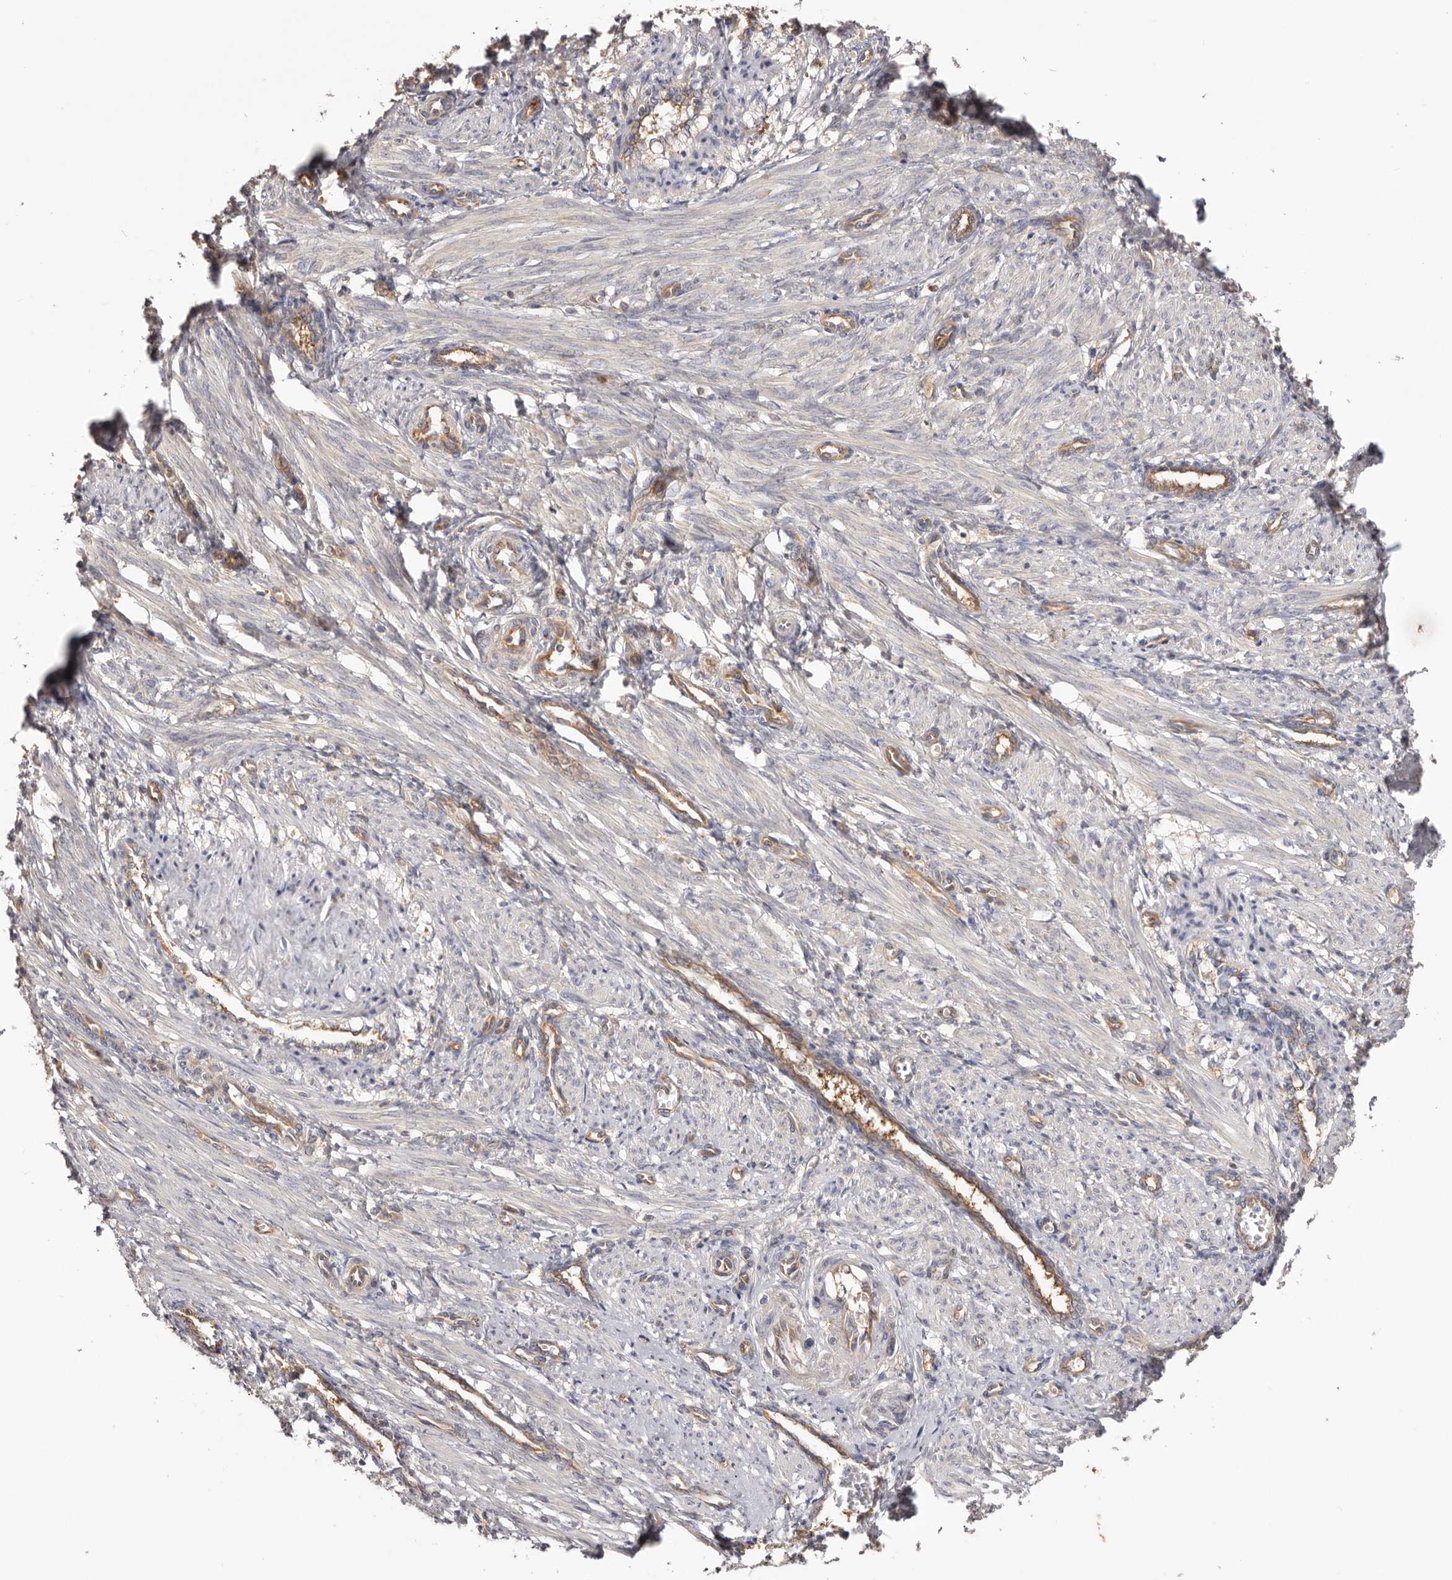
{"staining": {"intensity": "negative", "quantity": "none", "location": "none"}, "tissue": "smooth muscle", "cell_type": "Smooth muscle cells", "image_type": "normal", "snomed": [{"axis": "morphology", "description": "Normal tissue, NOS"}, {"axis": "topography", "description": "Endometrium"}], "caption": "Smooth muscle cells are negative for protein expression in unremarkable human smooth muscle. The staining is performed using DAB (3,3'-diaminobenzidine) brown chromogen with nuclei counter-stained in using hematoxylin.", "gene": "EPRS1", "patient": {"sex": "female", "age": 33}}